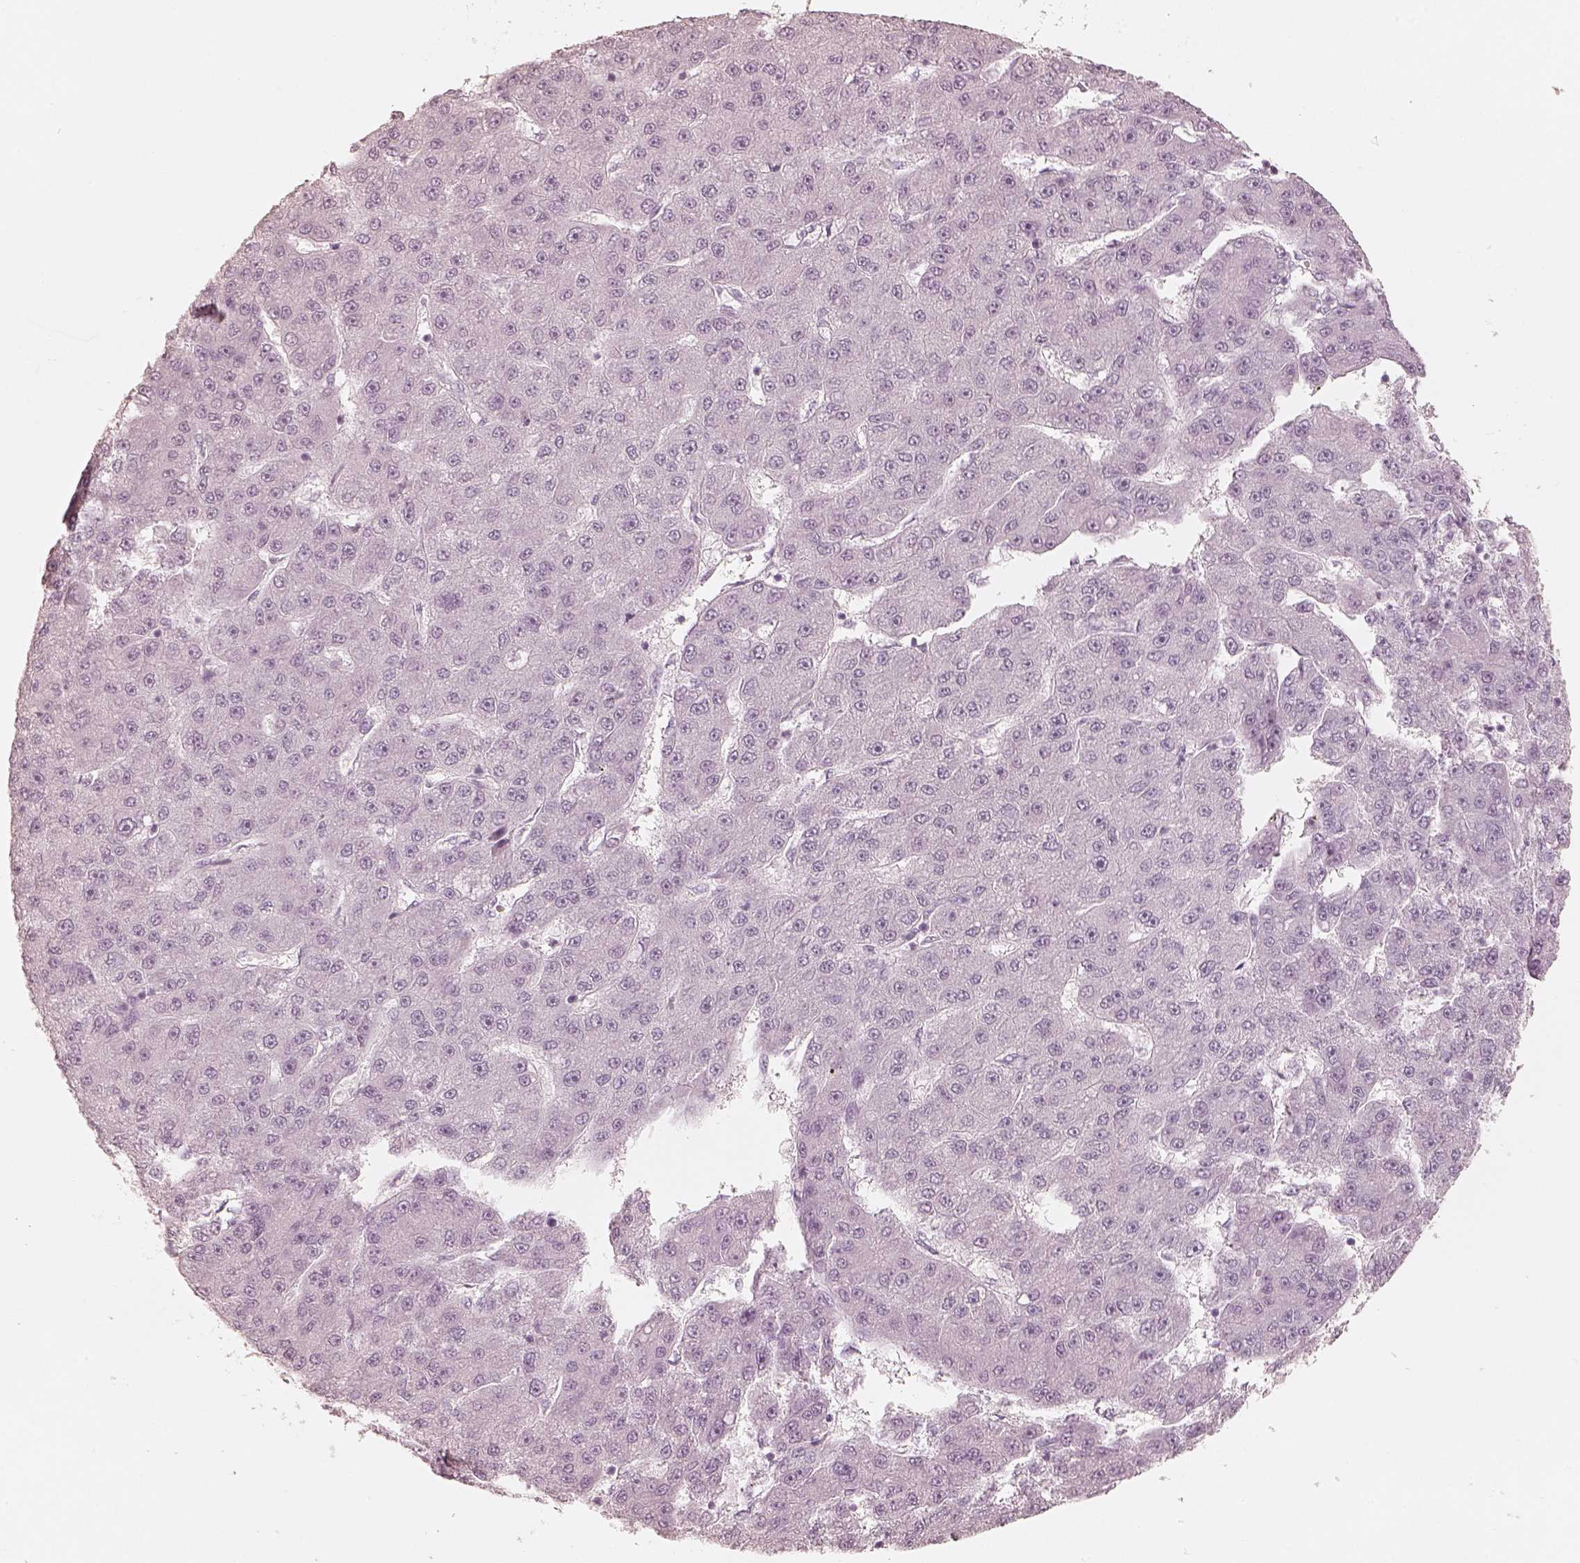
{"staining": {"intensity": "negative", "quantity": "none", "location": "none"}, "tissue": "liver cancer", "cell_type": "Tumor cells", "image_type": "cancer", "snomed": [{"axis": "morphology", "description": "Carcinoma, Hepatocellular, NOS"}, {"axis": "topography", "description": "Liver"}], "caption": "DAB (3,3'-diaminobenzidine) immunohistochemical staining of liver cancer (hepatocellular carcinoma) demonstrates no significant positivity in tumor cells.", "gene": "KRT82", "patient": {"sex": "male", "age": 67}}